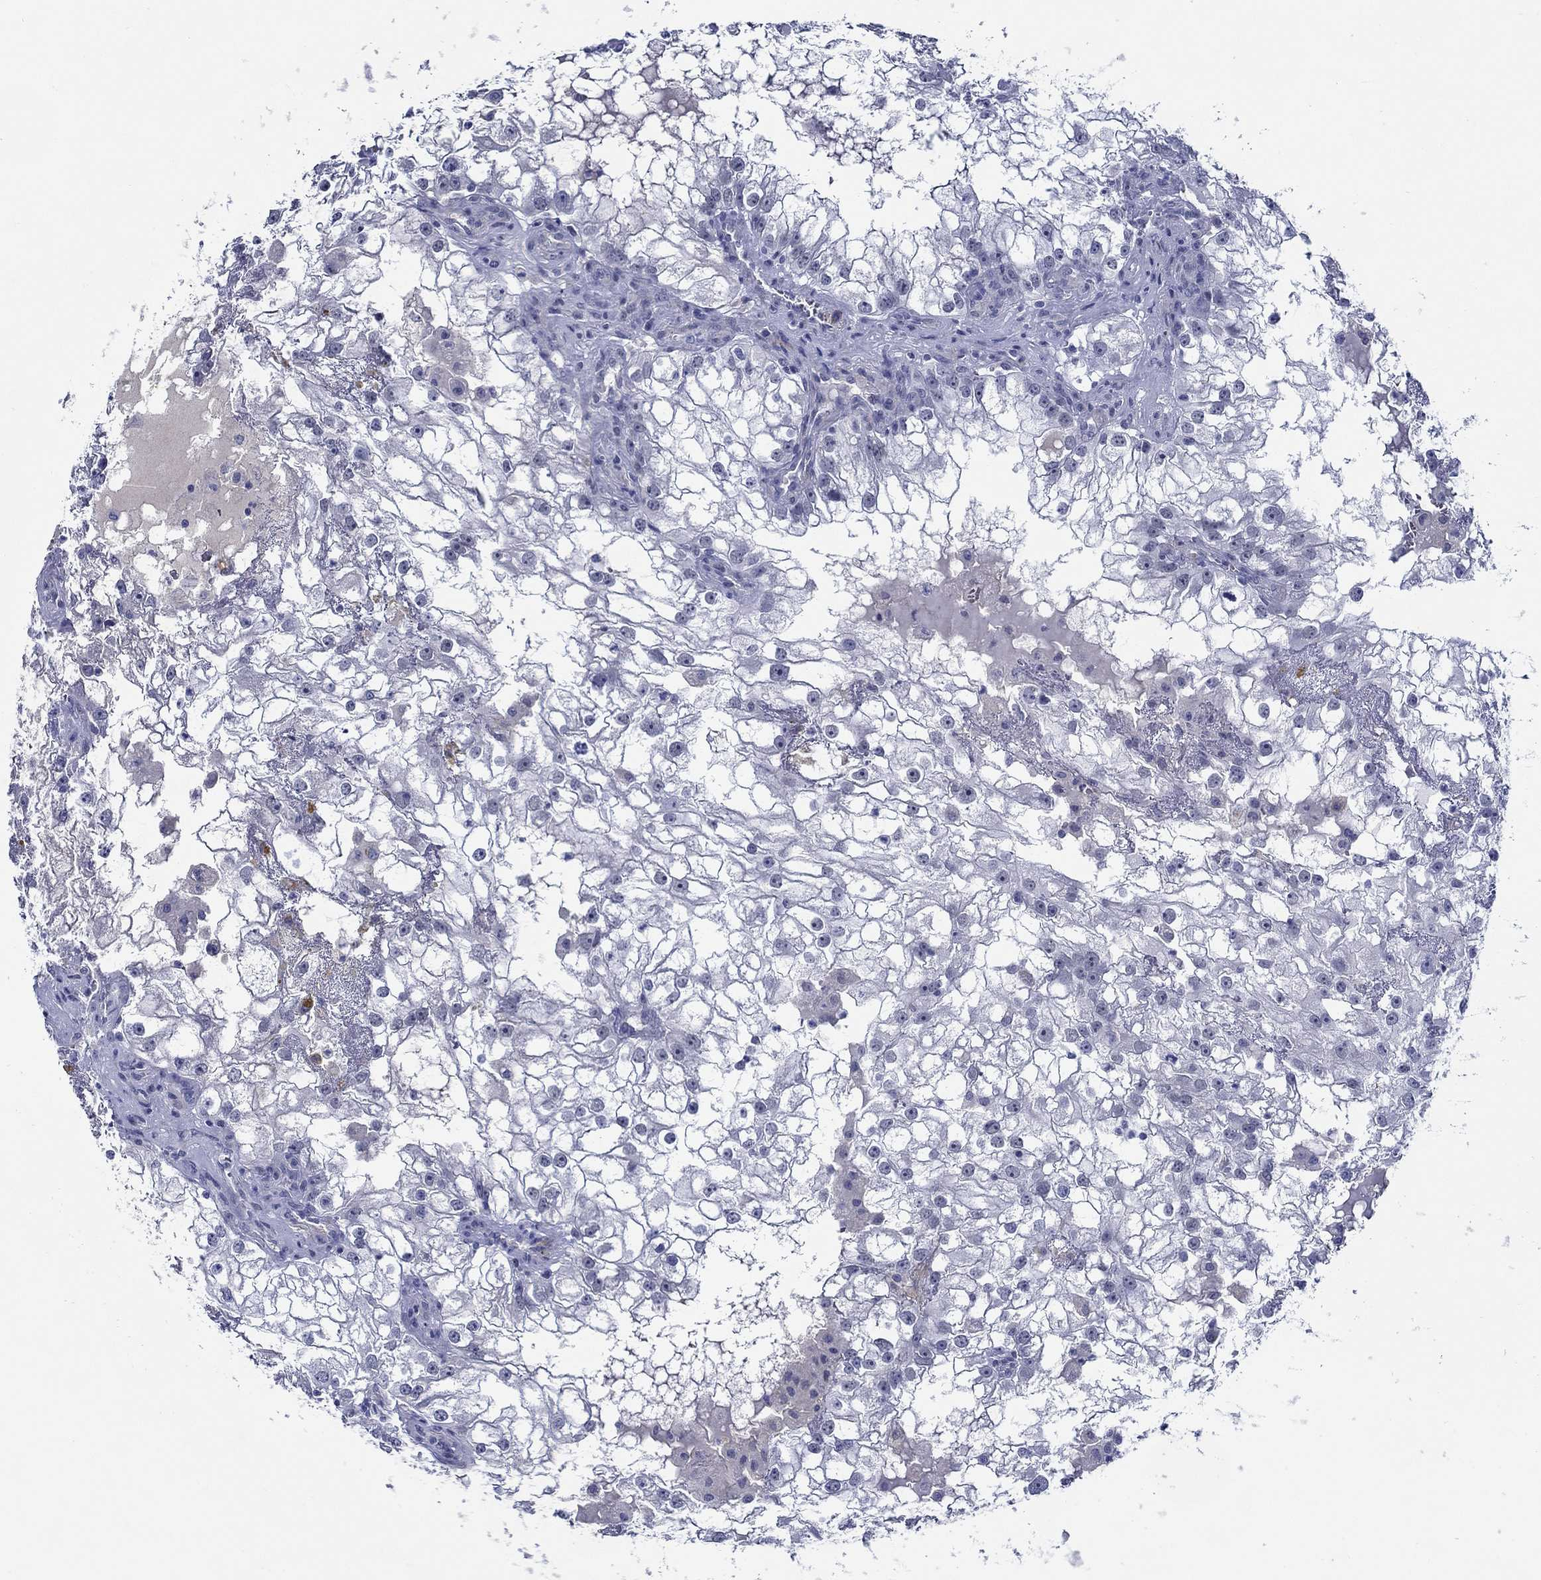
{"staining": {"intensity": "negative", "quantity": "none", "location": "none"}, "tissue": "renal cancer", "cell_type": "Tumor cells", "image_type": "cancer", "snomed": [{"axis": "morphology", "description": "Adenocarcinoma, NOS"}, {"axis": "topography", "description": "Kidney"}], "caption": "An IHC micrograph of adenocarcinoma (renal) is shown. There is no staining in tumor cells of adenocarcinoma (renal).", "gene": "MC2R", "patient": {"sex": "male", "age": 59}}